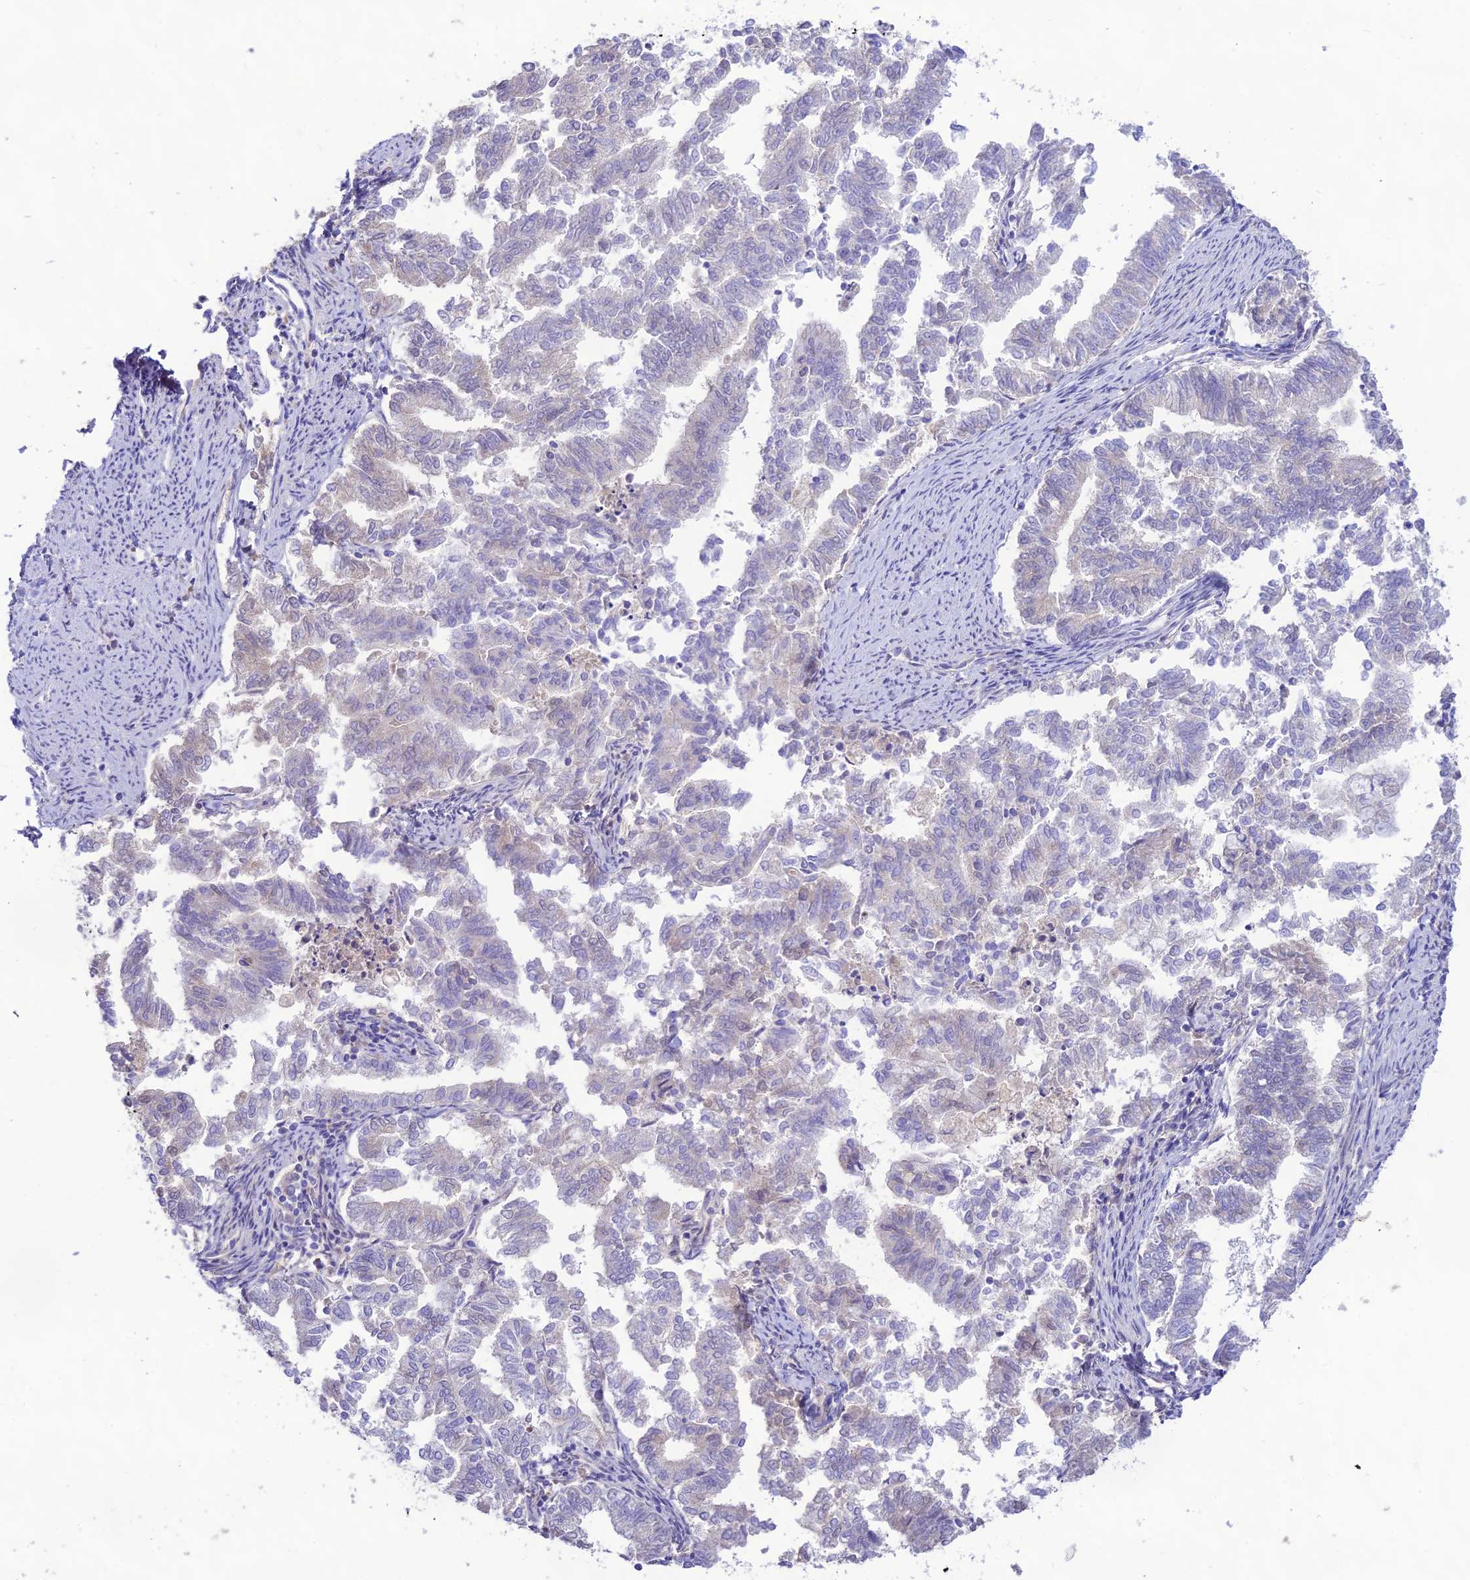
{"staining": {"intensity": "negative", "quantity": "none", "location": "none"}, "tissue": "endometrial cancer", "cell_type": "Tumor cells", "image_type": "cancer", "snomed": [{"axis": "morphology", "description": "Adenocarcinoma, NOS"}, {"axis": "topography", "description": "Endometrium"}], "caption": "Immunohistochemistry (IHC) image of human adenocarcinoma (endometrial) stained for a protein (brown), which reveals no positivity in tumor cells.", "gene": "NLRP9", "patient": {"sex": "female", "age": 79}}